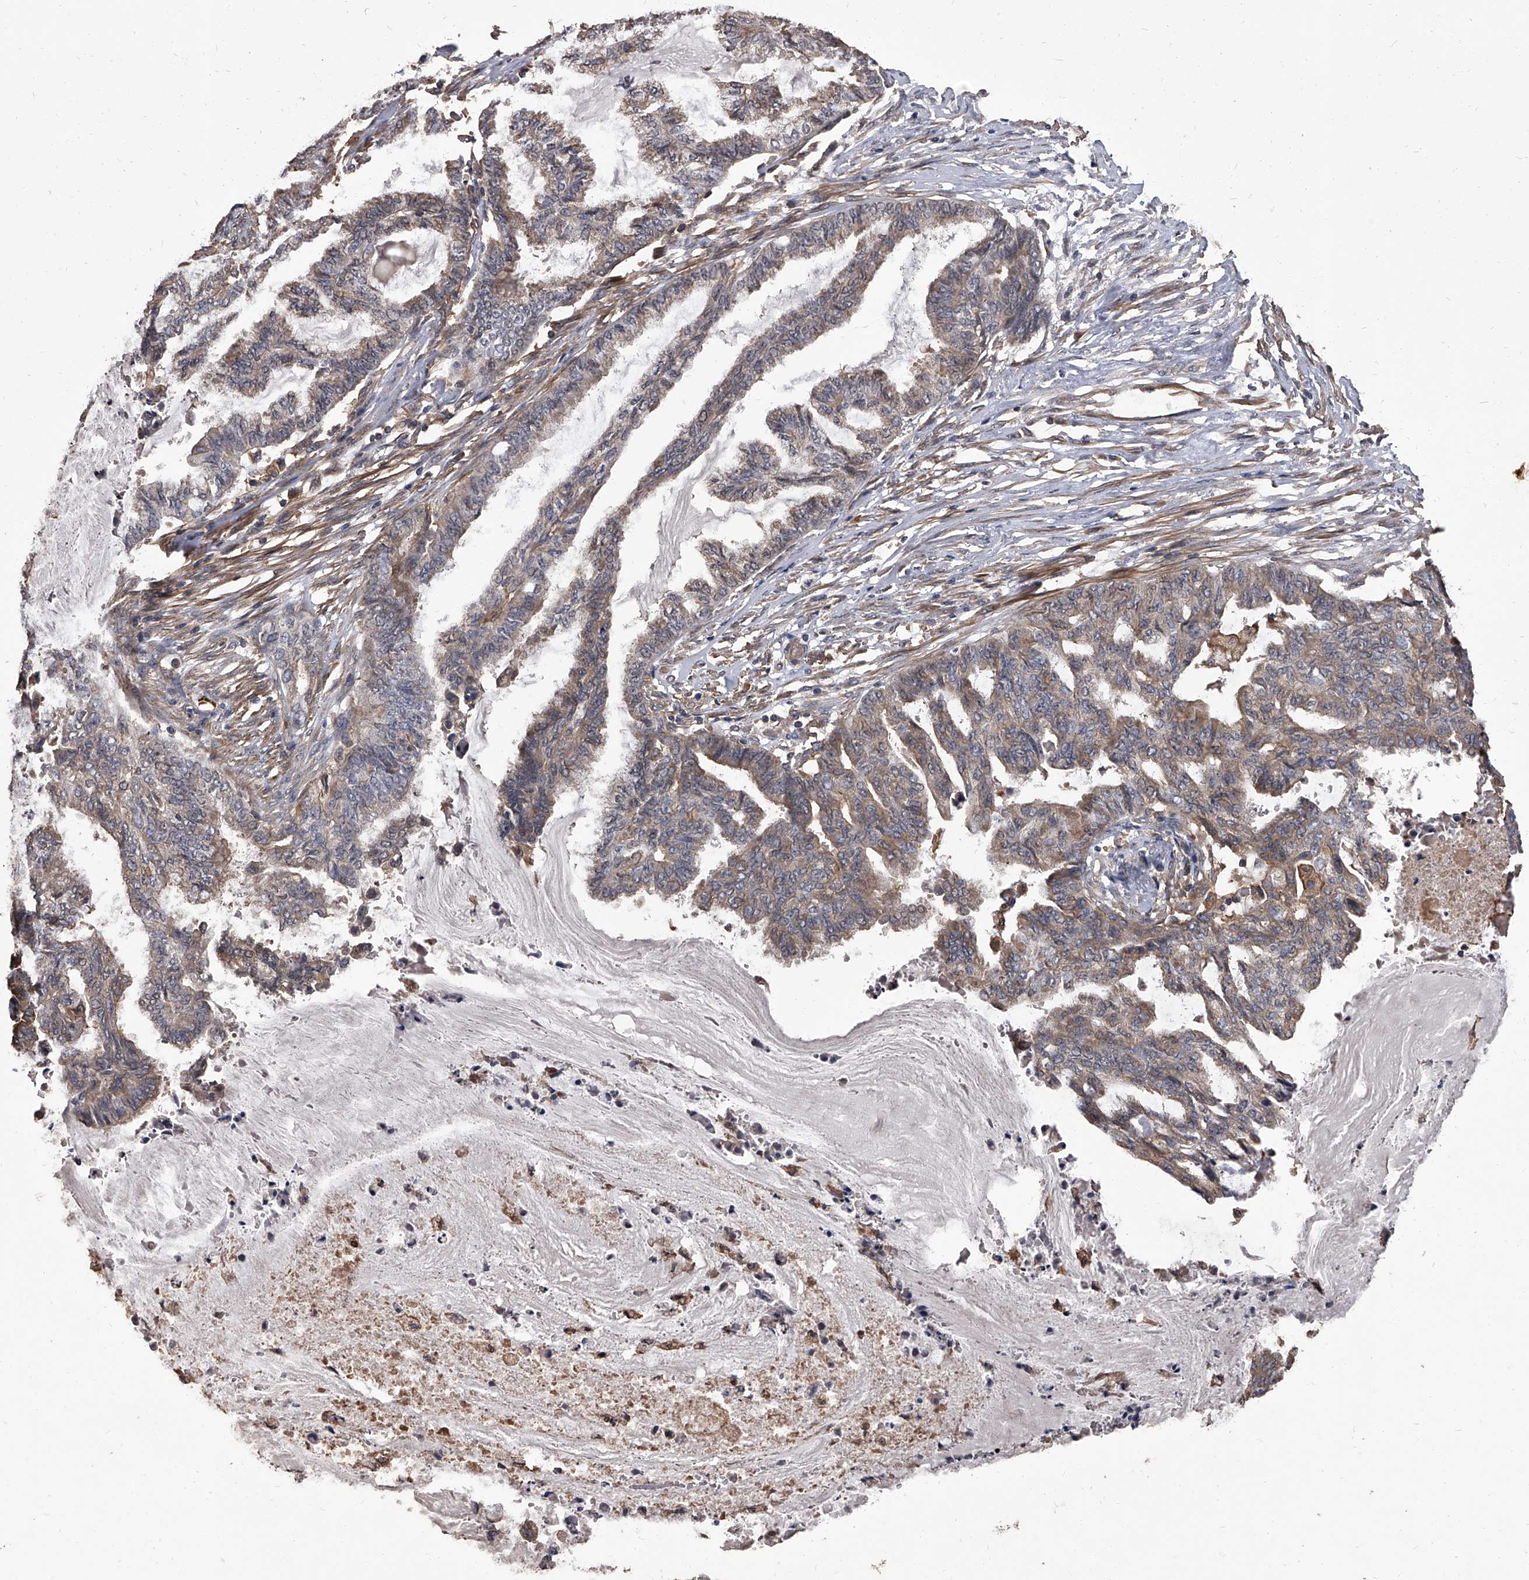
{"staining": {"intensity": "moderate", "quantity": "25%-75%", "location": "cytoplasmic/membranous"}, "tissue": "endometrial cancer", "cell_type": "Tumor cells", "image_type": "cancer", "snomed": [{"axis": "morphology", "description": "Adenocarcinoma, NOS"}, {"axis": "topography", "description": "Endometrium"}], "caption": "Protein expression analysis of endometrial adenocarcinoma shows moderate cytoplasmic/membranous staining in approximately 25%-75% of tumor cells.", "gene": "STK36", "patient": {"sex": "female", "age": 86}}